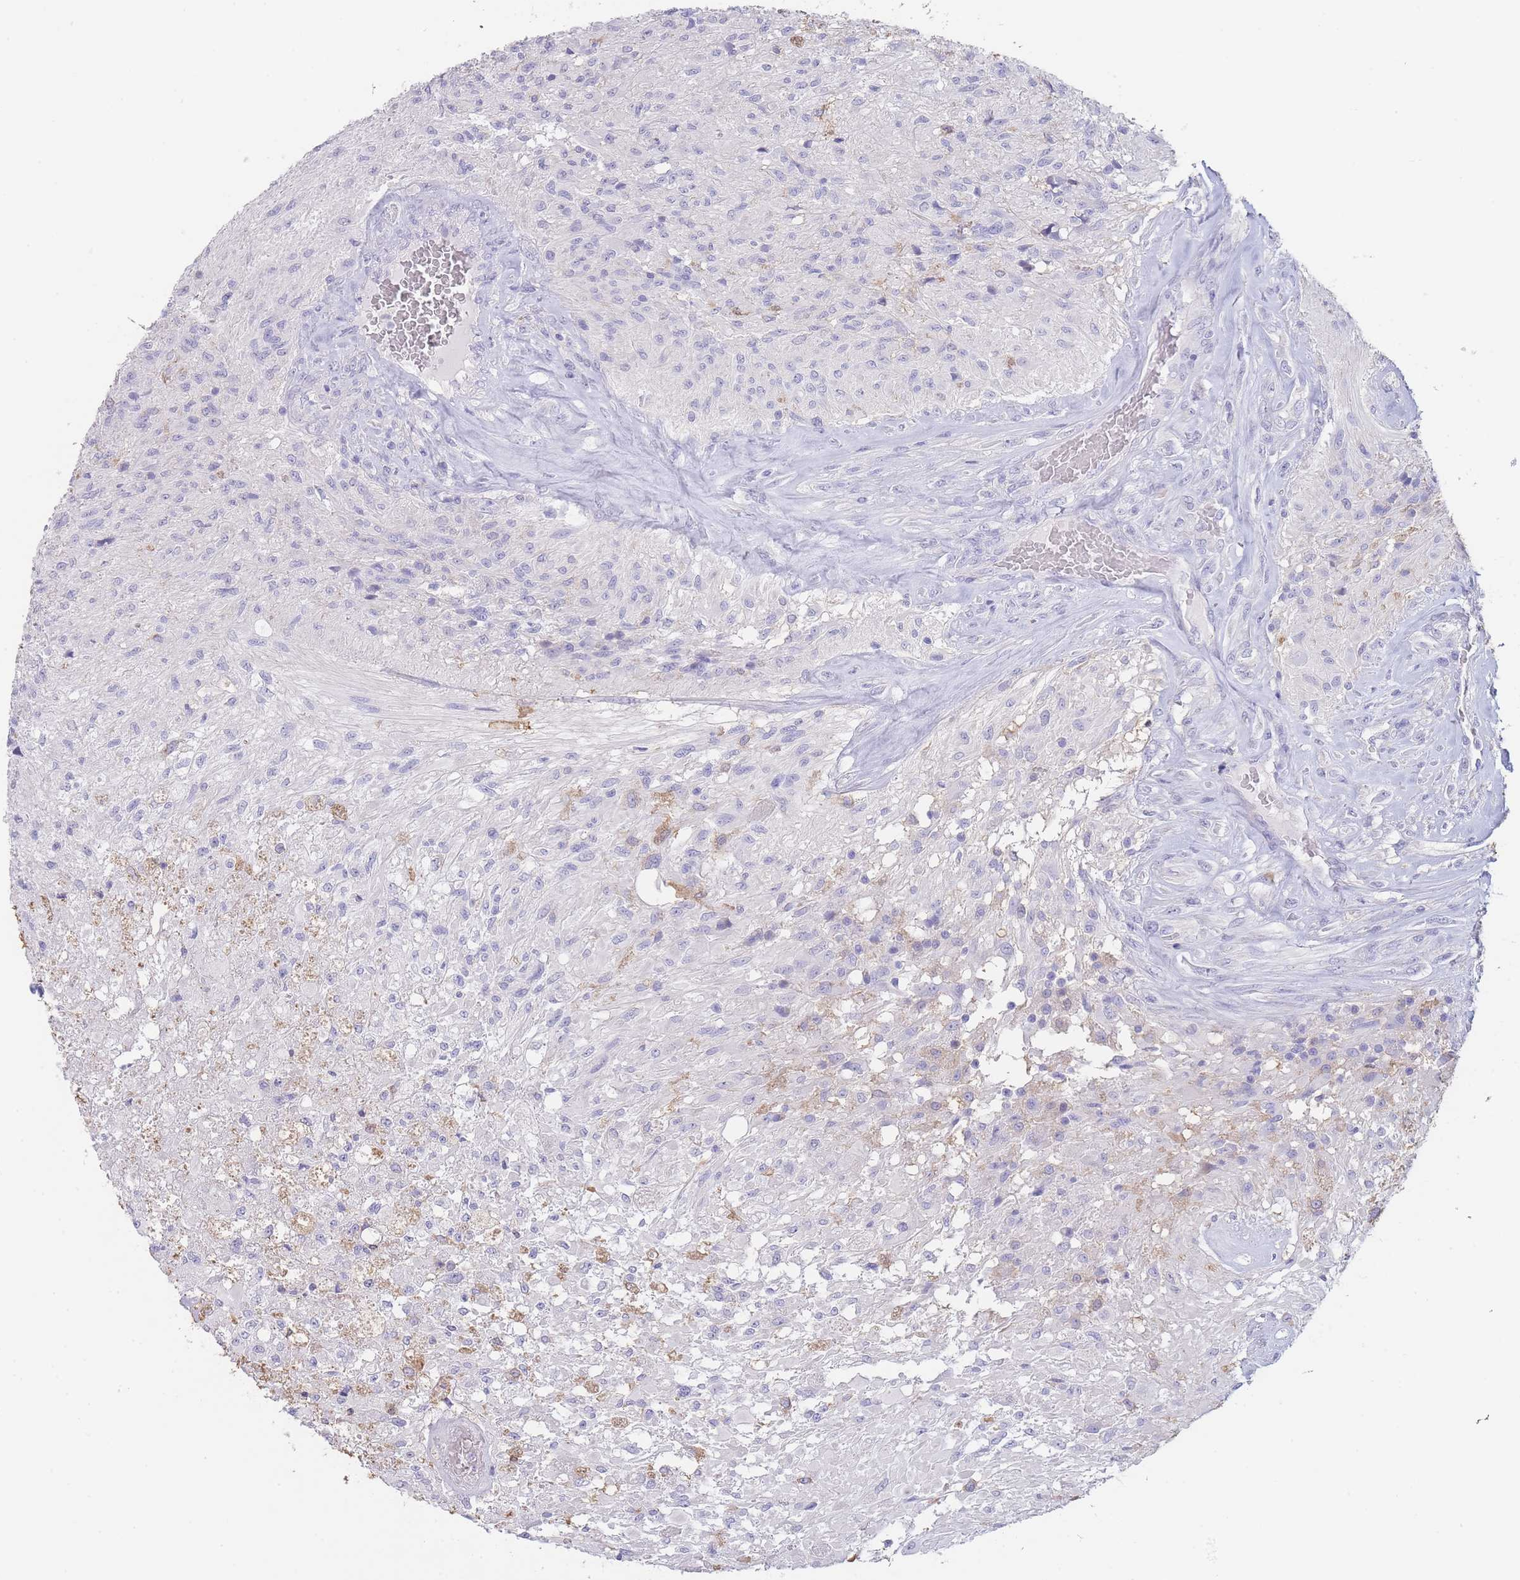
{"staining": {"intensity": "negative", "quantity": "none", "location": "none"}, "tissue": "glioma", "cell_type": "Tumor cells", "image_type": "cancer", "snomed": [{"axis": "morphology", "description": "Glioma, malignant, High grade"}, {"axis": "topography", "description": "Brain"}], "caption": "A histopathology image of human glioma is negative for staining in tumor cells. (Brightfield microscopy of DAB (3,3'-diaminobenzidine) IHC at high magnification).", "gene": "CD37", "patient": {"sex": "male", "age": 56}}